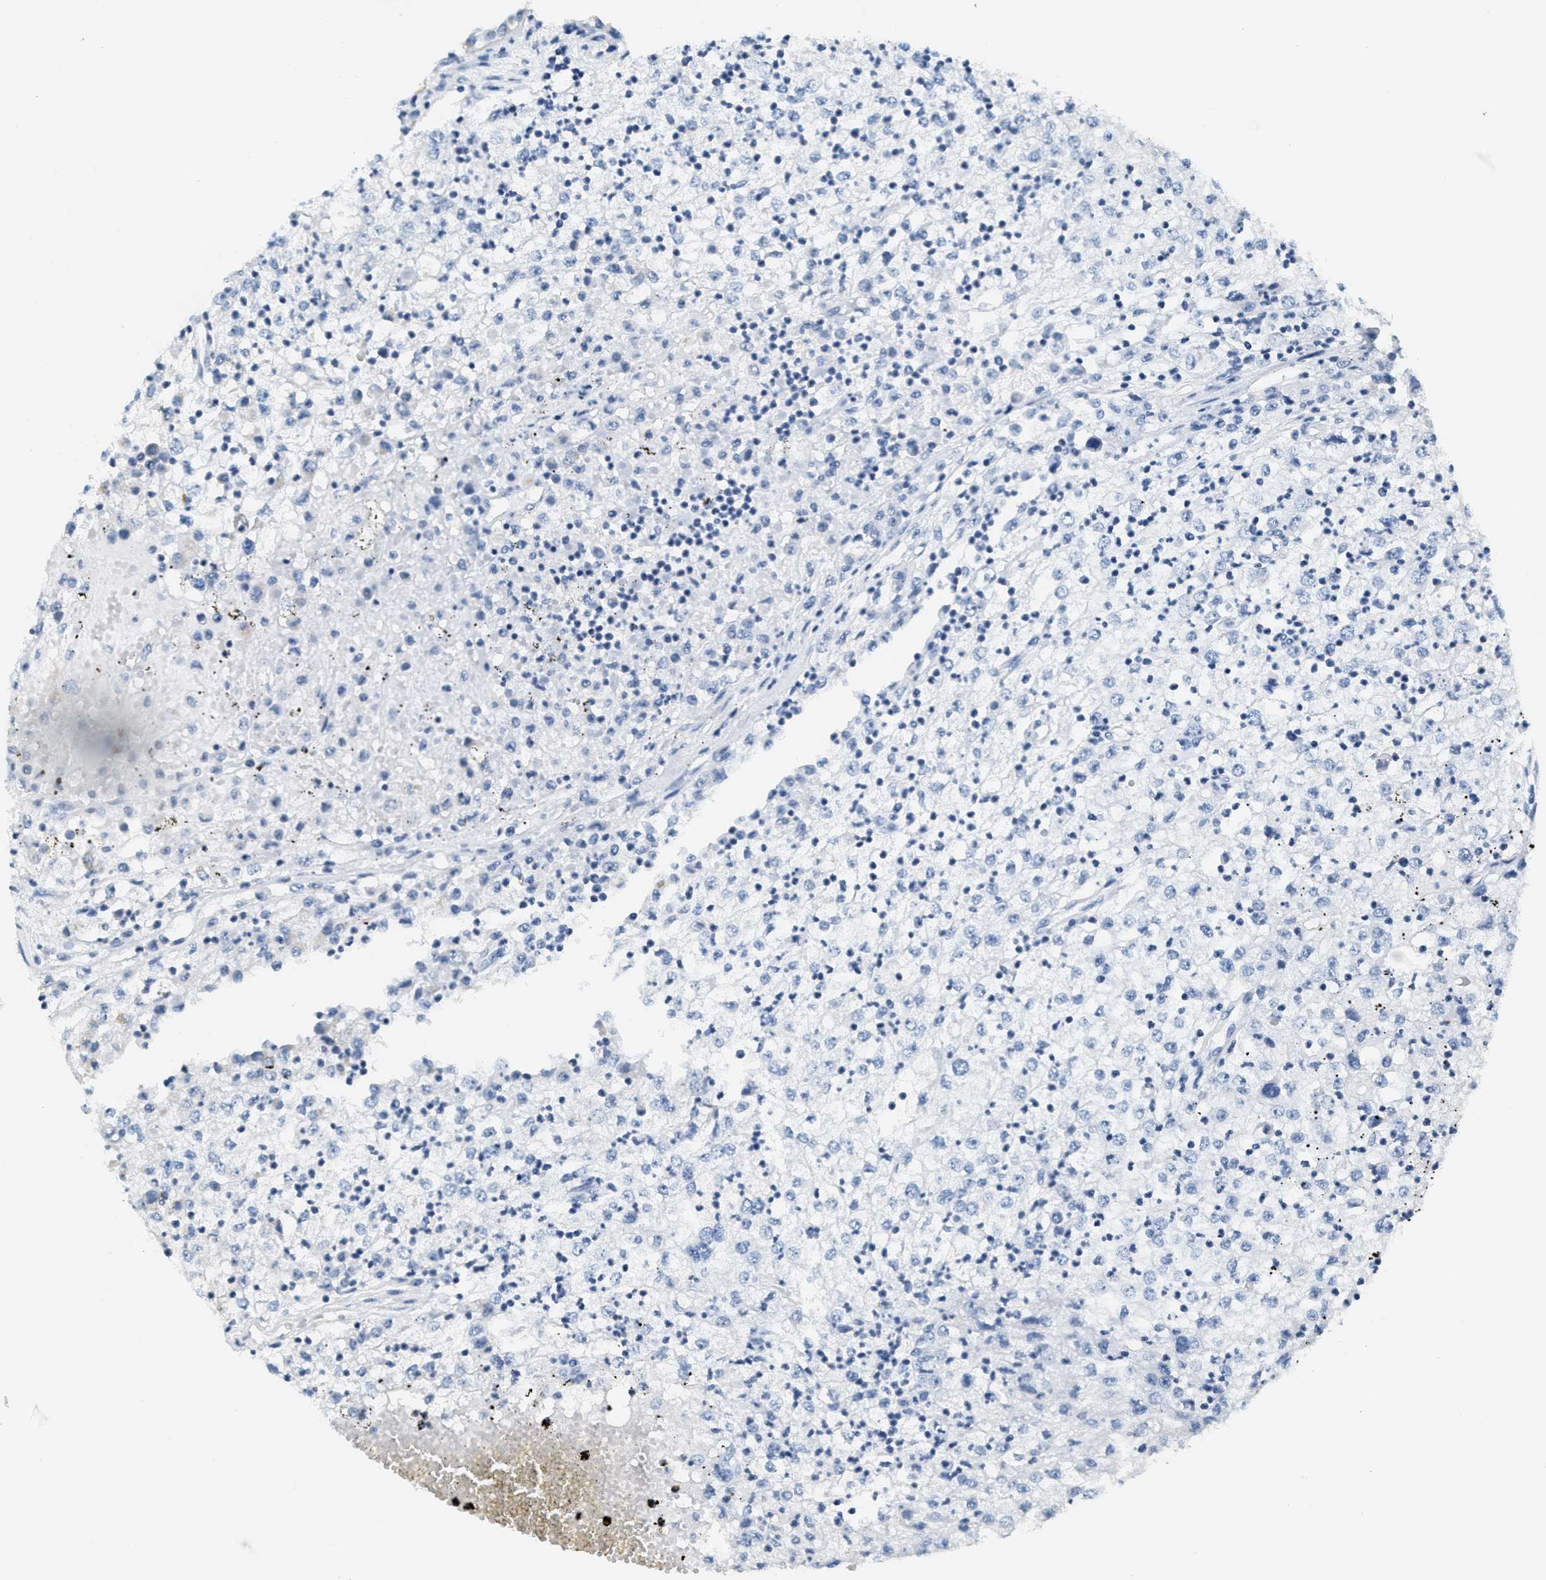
{"staining": {"intensity": "negative", "quantity": "none", "location": "none"}, "tissue": "renal cancer", "cell_type": "Tumor cells", "image_type": "cancer", "snomed": [{"axis": "morphology", "description": "Adenocarcinoma, NOS"}, {"axis": "topography", "description": "Kidney"}], "caption": "Immunohistochemistry (IHC) of human renal cancer demonstrates no expression in tumor cells.", "gene": "CA4", "patient": {"sex": "female", "age": 54}}